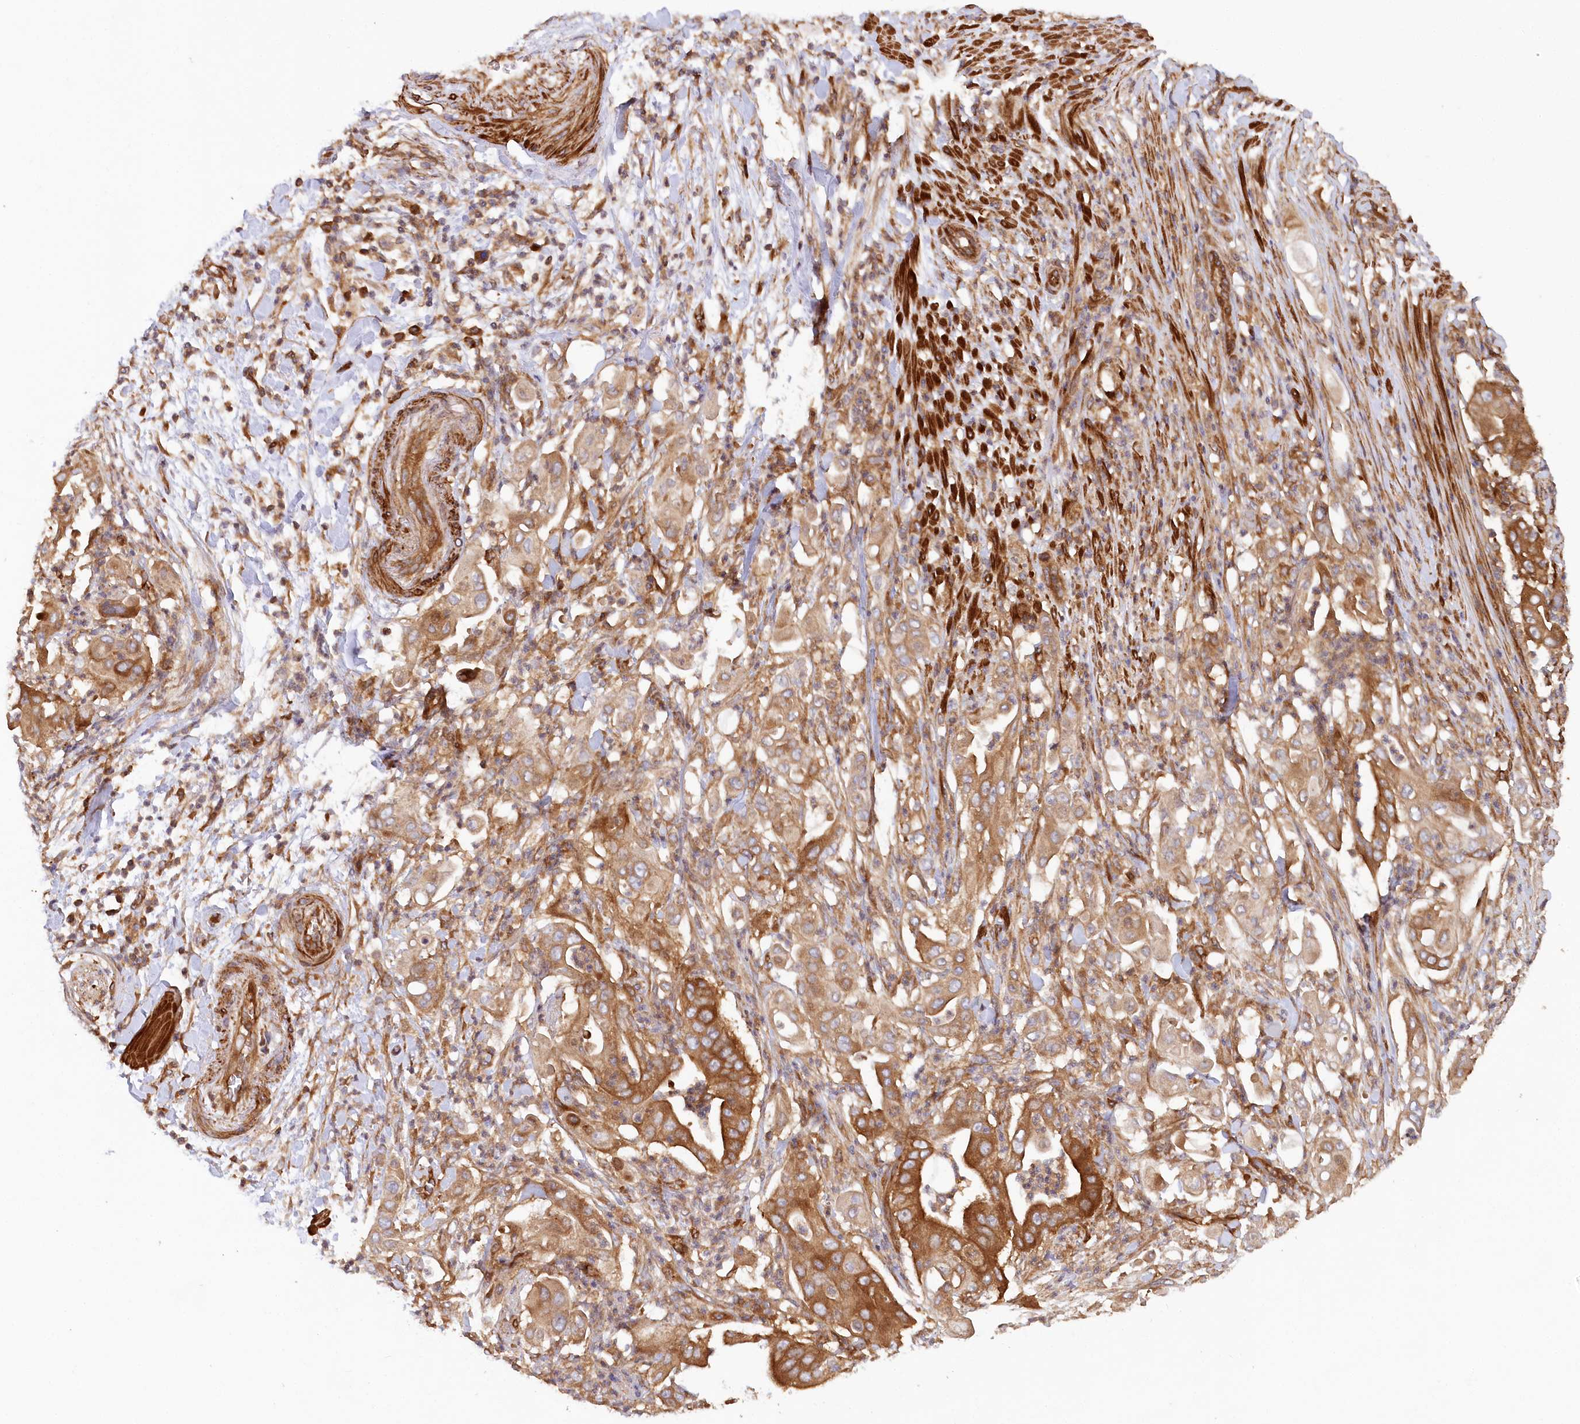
{"staining": {"intensity": "strong", "quantity": ">75%", "location": "cytoplasmic/membranous"}, "tissue": "pancreatic cancer", "cell_type": "Tumor cells", "image_type": "cancer", "snomed": [{"axis": "morphology", "description": "Adenocarcinoma, NOS"}, {"axis": "topography", "description": "Pancreas"}], "caption": "Pancreatic adenocarcinoma stained with immunohistochemistry (IHC) shows strong cytoplasmic/membranous staining in about >75% of tumor cells.", "gene": "PAIP2", "patient": {"sex": "female", "age": 77}}